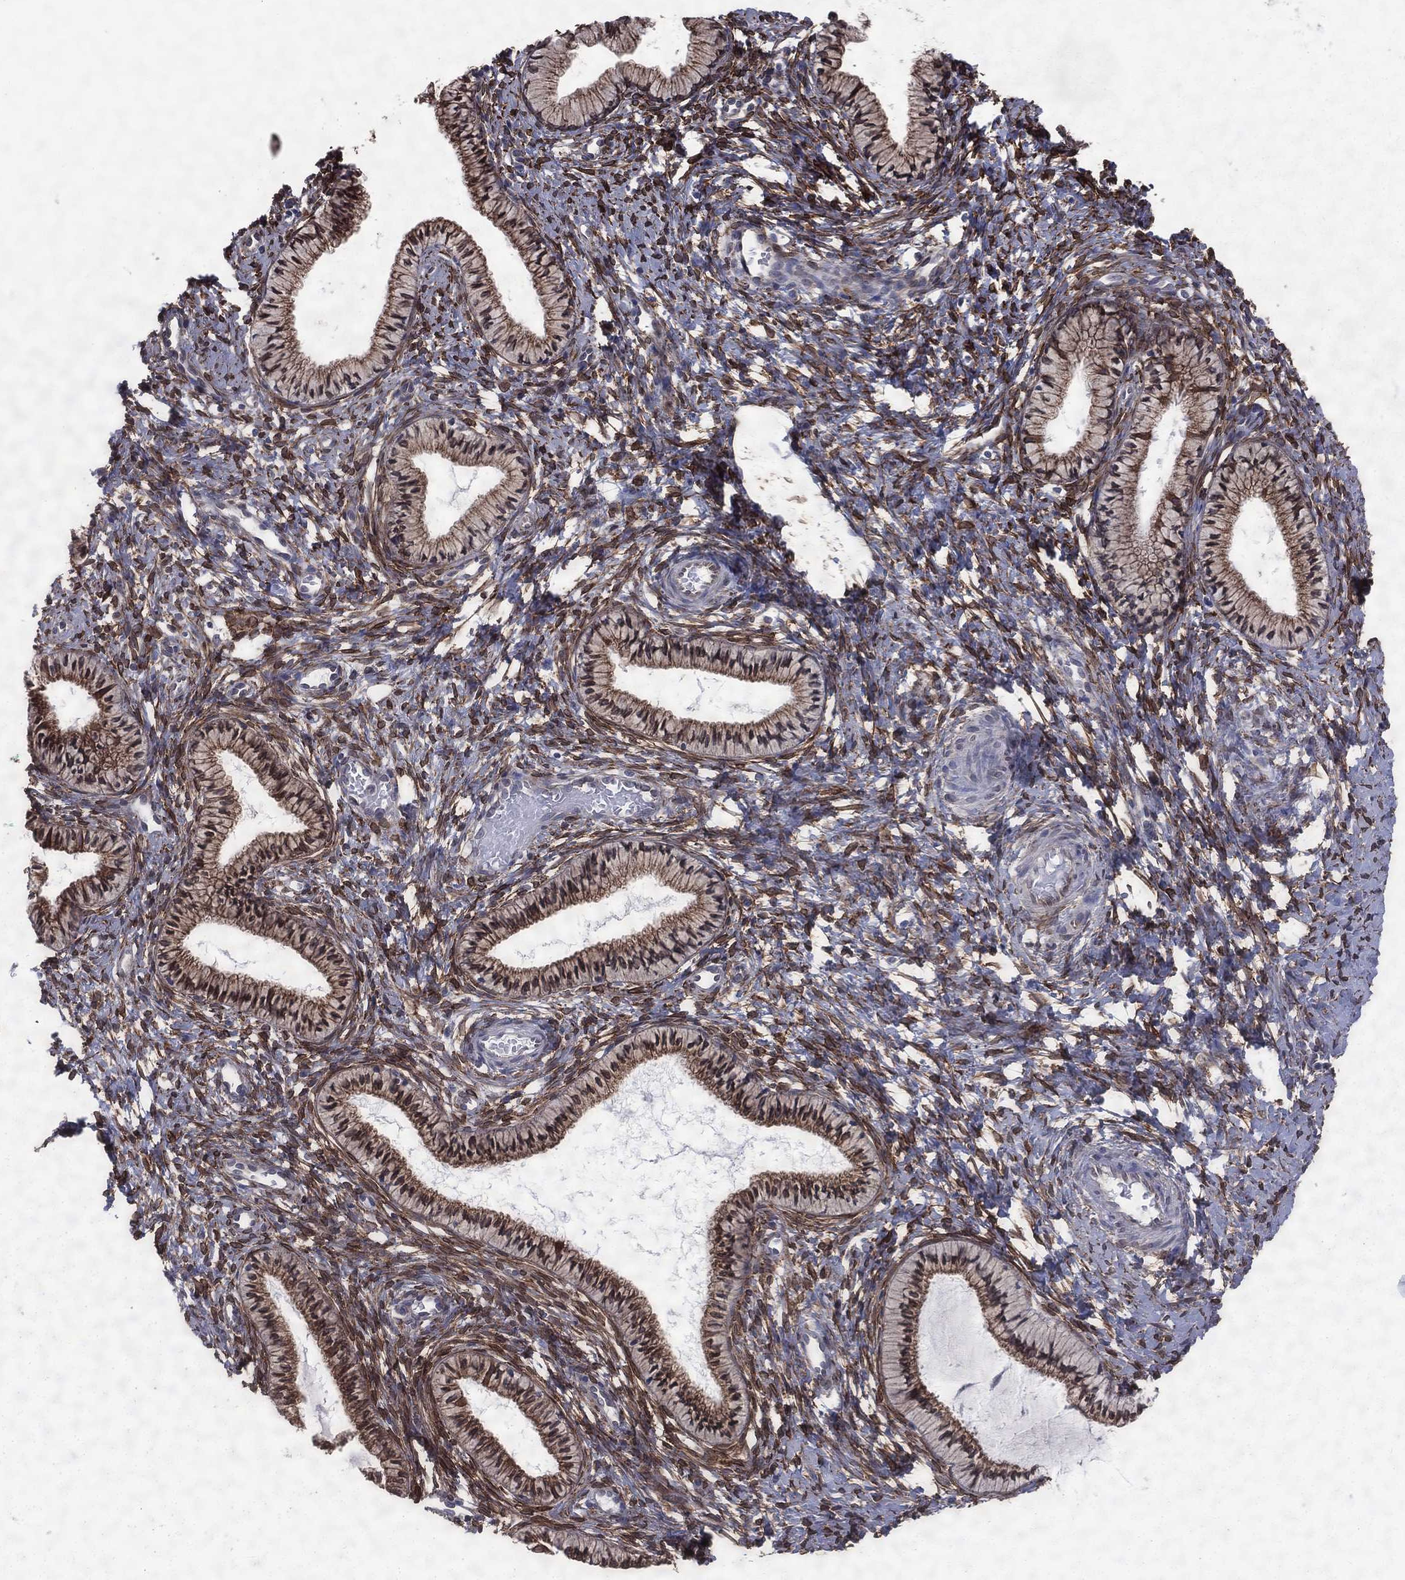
{"staining": {"intensity": "moderate", "quantity": ">75%", "location": "cytoplasmic/membranous"}, "tissue": "cervix", "cell_type": "Glandular cells", "image_type": "normal", "snomed": [{"axis": "morphology", "description": "Normal tissue, NOS"}, {"axis": "topography", "description": "Cervix"}], "caption": "High-power microscopy captured an IHC histopathology image of normal cervix, revealing moderate cytoplasmic/membranous staining in about >75% of glandular cells. Using DAB (brown) and hematoxylin (blue) stains, captured at high magnification using brightfield microscopy.", "gene": "PGRMC1", "patient": {"sex": "female", "age": 39}}